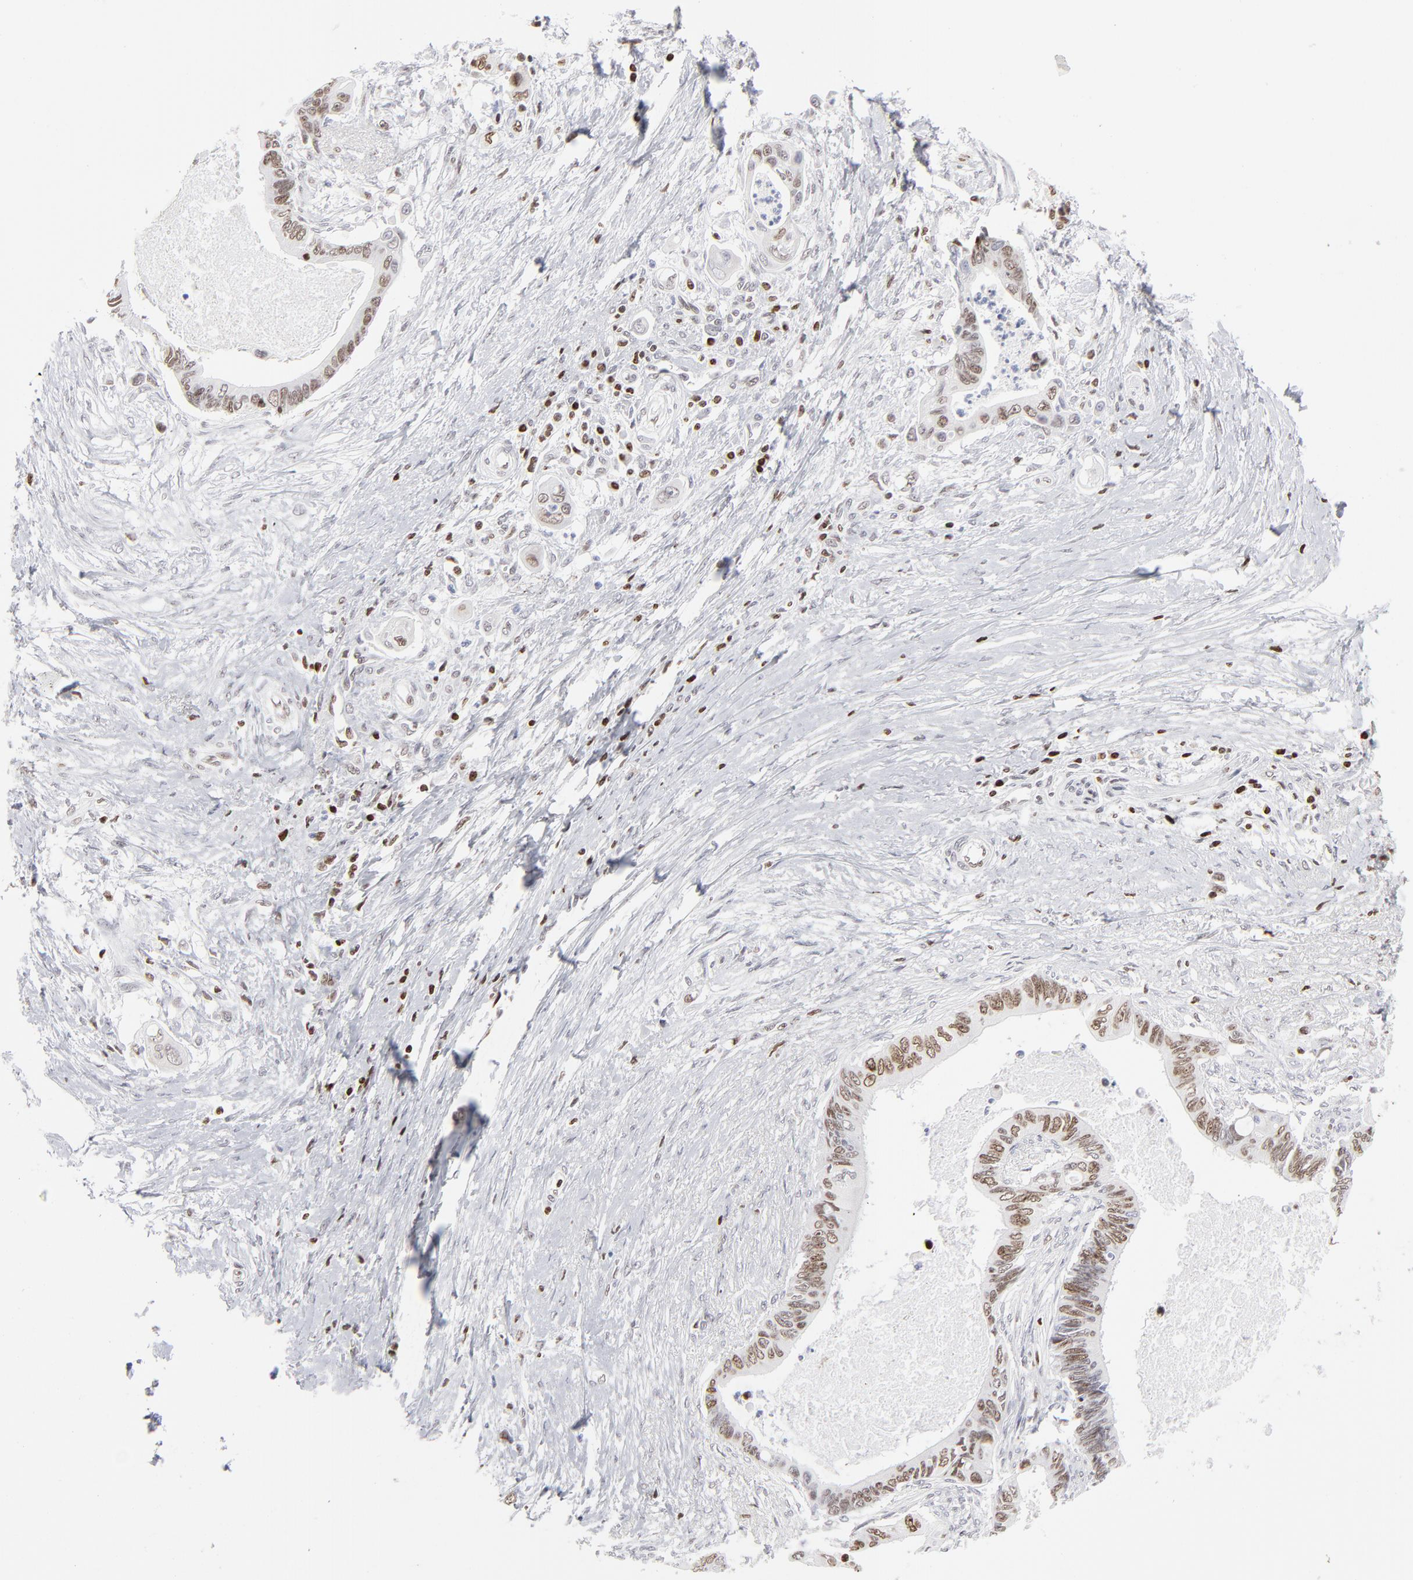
{"staining": {"intensity": "moderate", "quantity": "25%-75%", "location": "nuclear"}, "tissue": "pancreatic cancer", "cell_type": "Tumor cells", "image_type": "cancer", "snomed": [{"axis": "morphology", "description": "Adenocarcinoma, NOS"}, {"axis": "topography", "description": "Pancreas"}], "caption": "DAB (3,3'-diaminobenzidine) immunohistochemical staining of human pancreatic cancer (adenocarcinoma) displays moderate nuclear protein expression in approximately 25%-75% of tumor cells.", "gene": "PARP1", "patient": {"sex": "female", "age": 70}}